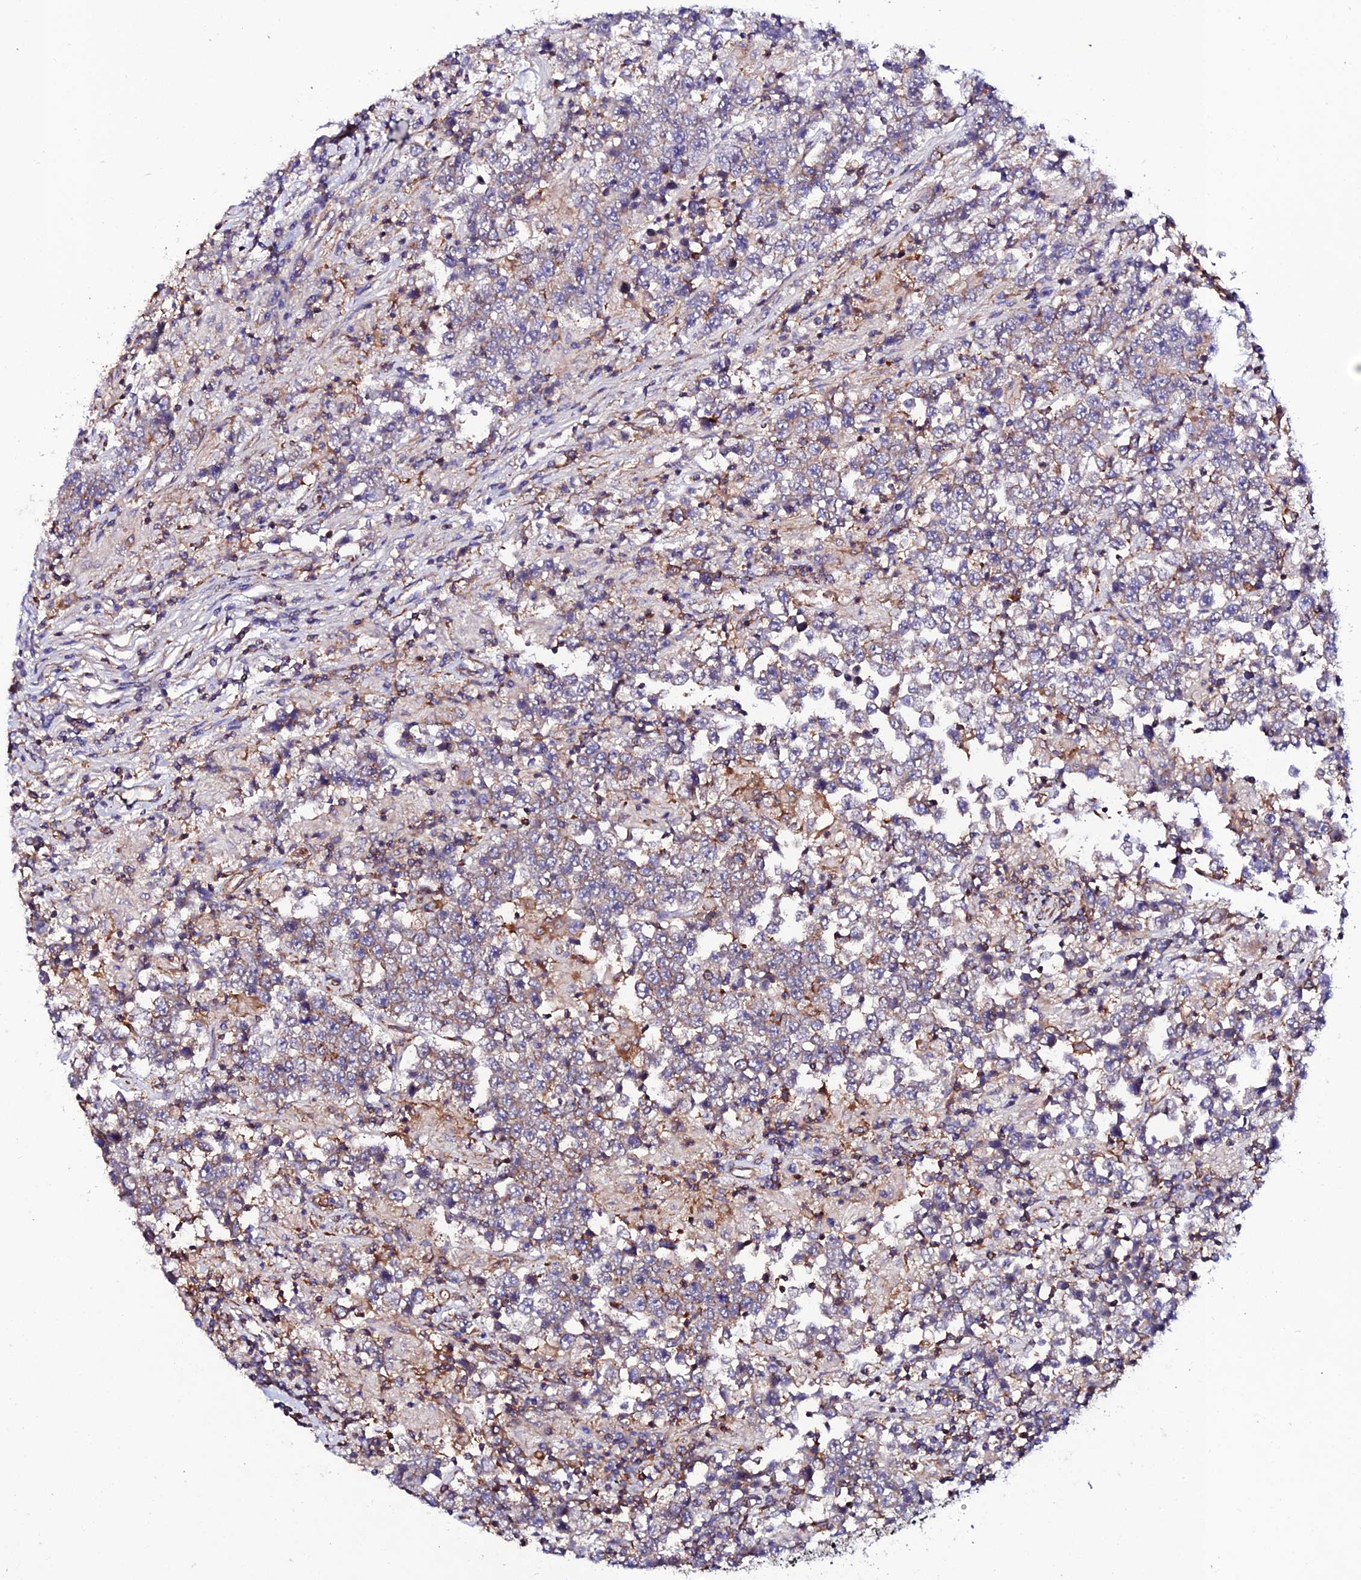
{"staining": {"intensity": "moderate", "quantity": "<25%", "location": "cytoplasmic/membranous"}, "tissue": "testis cancer", "cell_type": "Tumor cells", "image_type": "cancer", "snomed": [{"axis": "morphology", "description": "Normal tissue, NOS"}, {"axis": "morphology", "description": "Urothelial carcinoma, High grade"}, {"axis": "morphology", "description": "Seminoma, NOS"}, {"axis": "morphology", "description": "Carcinoma, Embryonal, NOS"}, {"axis": "topography", "description": "Urinary bladder"}, {"axis": "topography", "description": "Testis"}], "caption": "Protein staining of testis cancer tissue displays moderate cytoplasmic/membranous expression in approximately <25% of tumor cells. (DAB (3,3'-diaminobenzidine) = brown stain, brightfield microscopy at high magnification).", "gene": "USP17L15", "patient": {"sex": "male", "age": 41}}